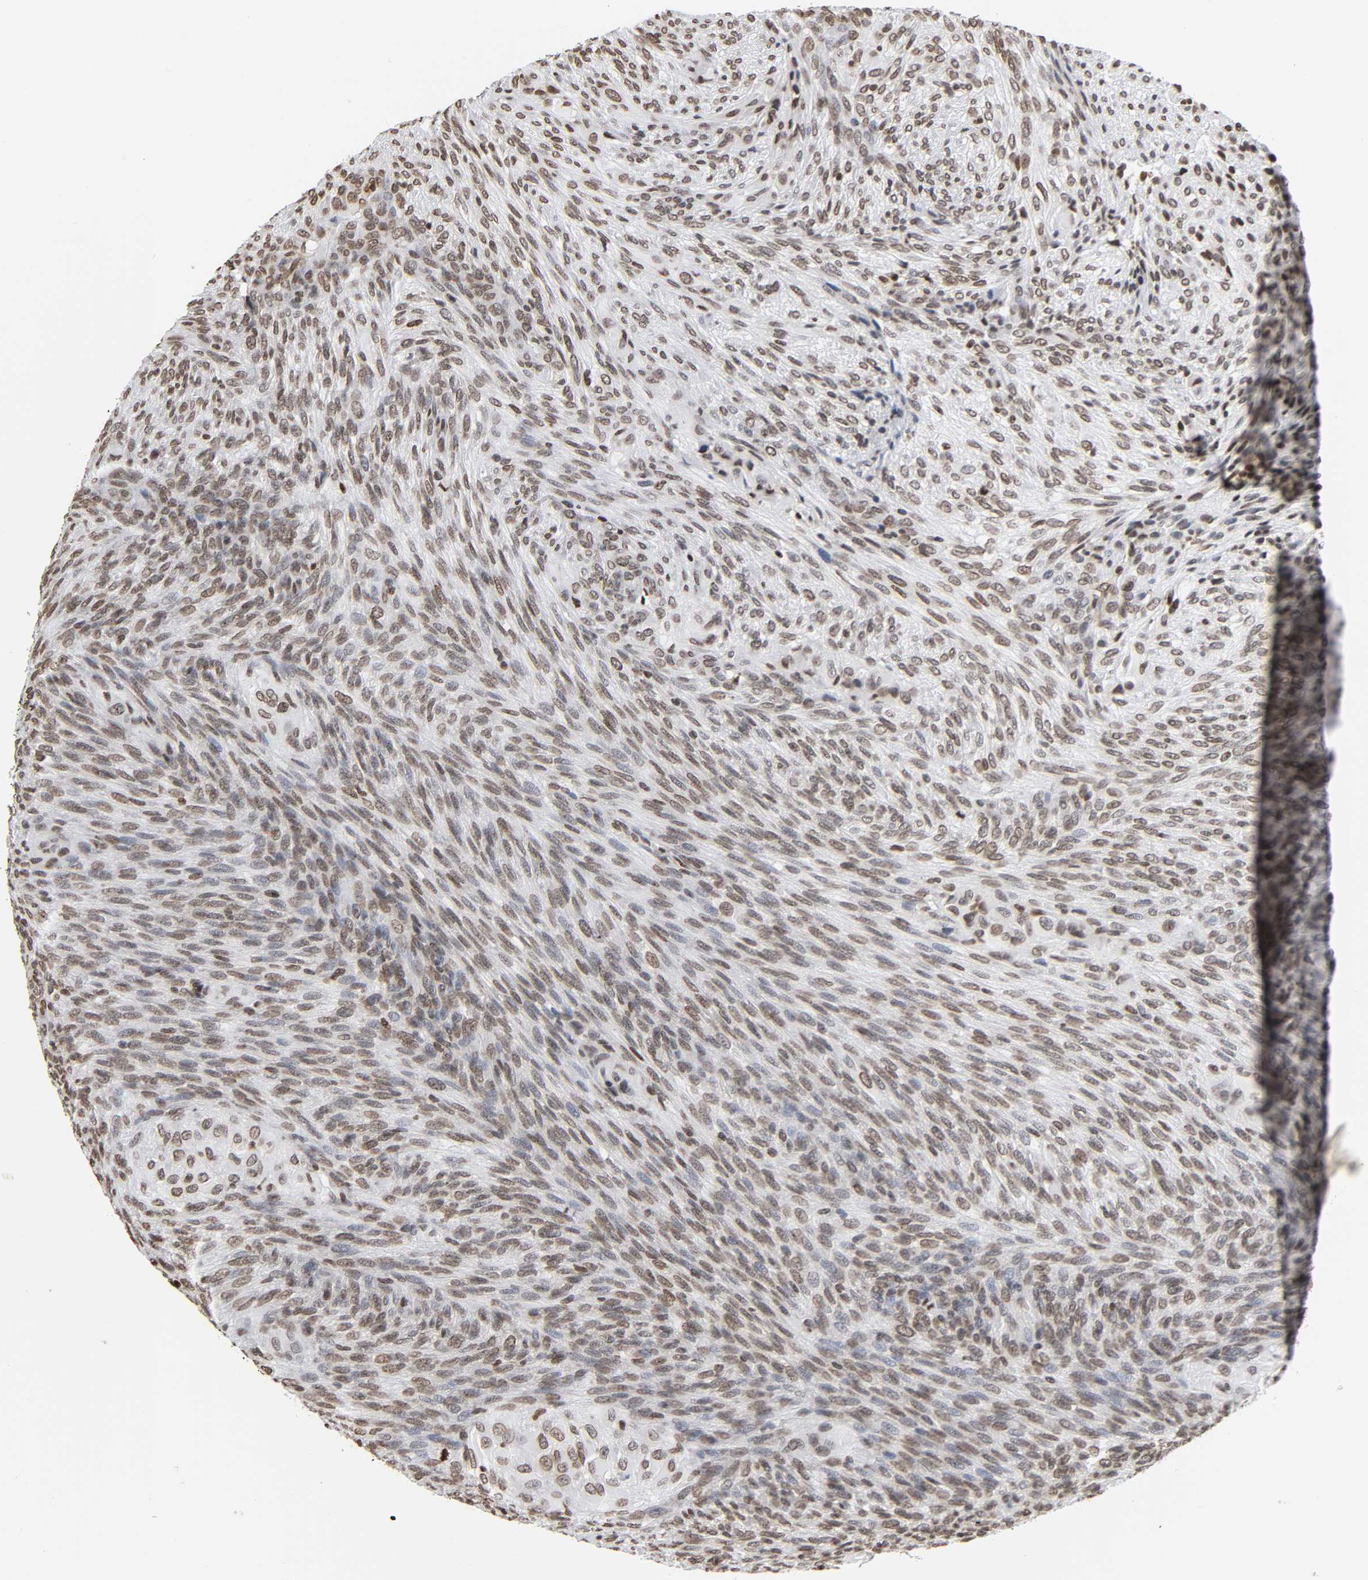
{"staining": {"intensity": "moderate", "quantity": ">75%", "location": "nuclear"}, "tissue": "glioma", "cell_type": "Tumor cells", "image_type": "cancer", "snomed": [{"axis": "morphology", "description": "Glioma, malignant, High grade"}, {"axis": "topography", "description": "Cerebral cortex"}], "caption": "Glioma was stained to show a protein in brown. There is medium levels of moderate nuclear staining in about >75% of tumor cells.", "gene": "HOXA6", "patient": {"sex": "female", "age": 55}}